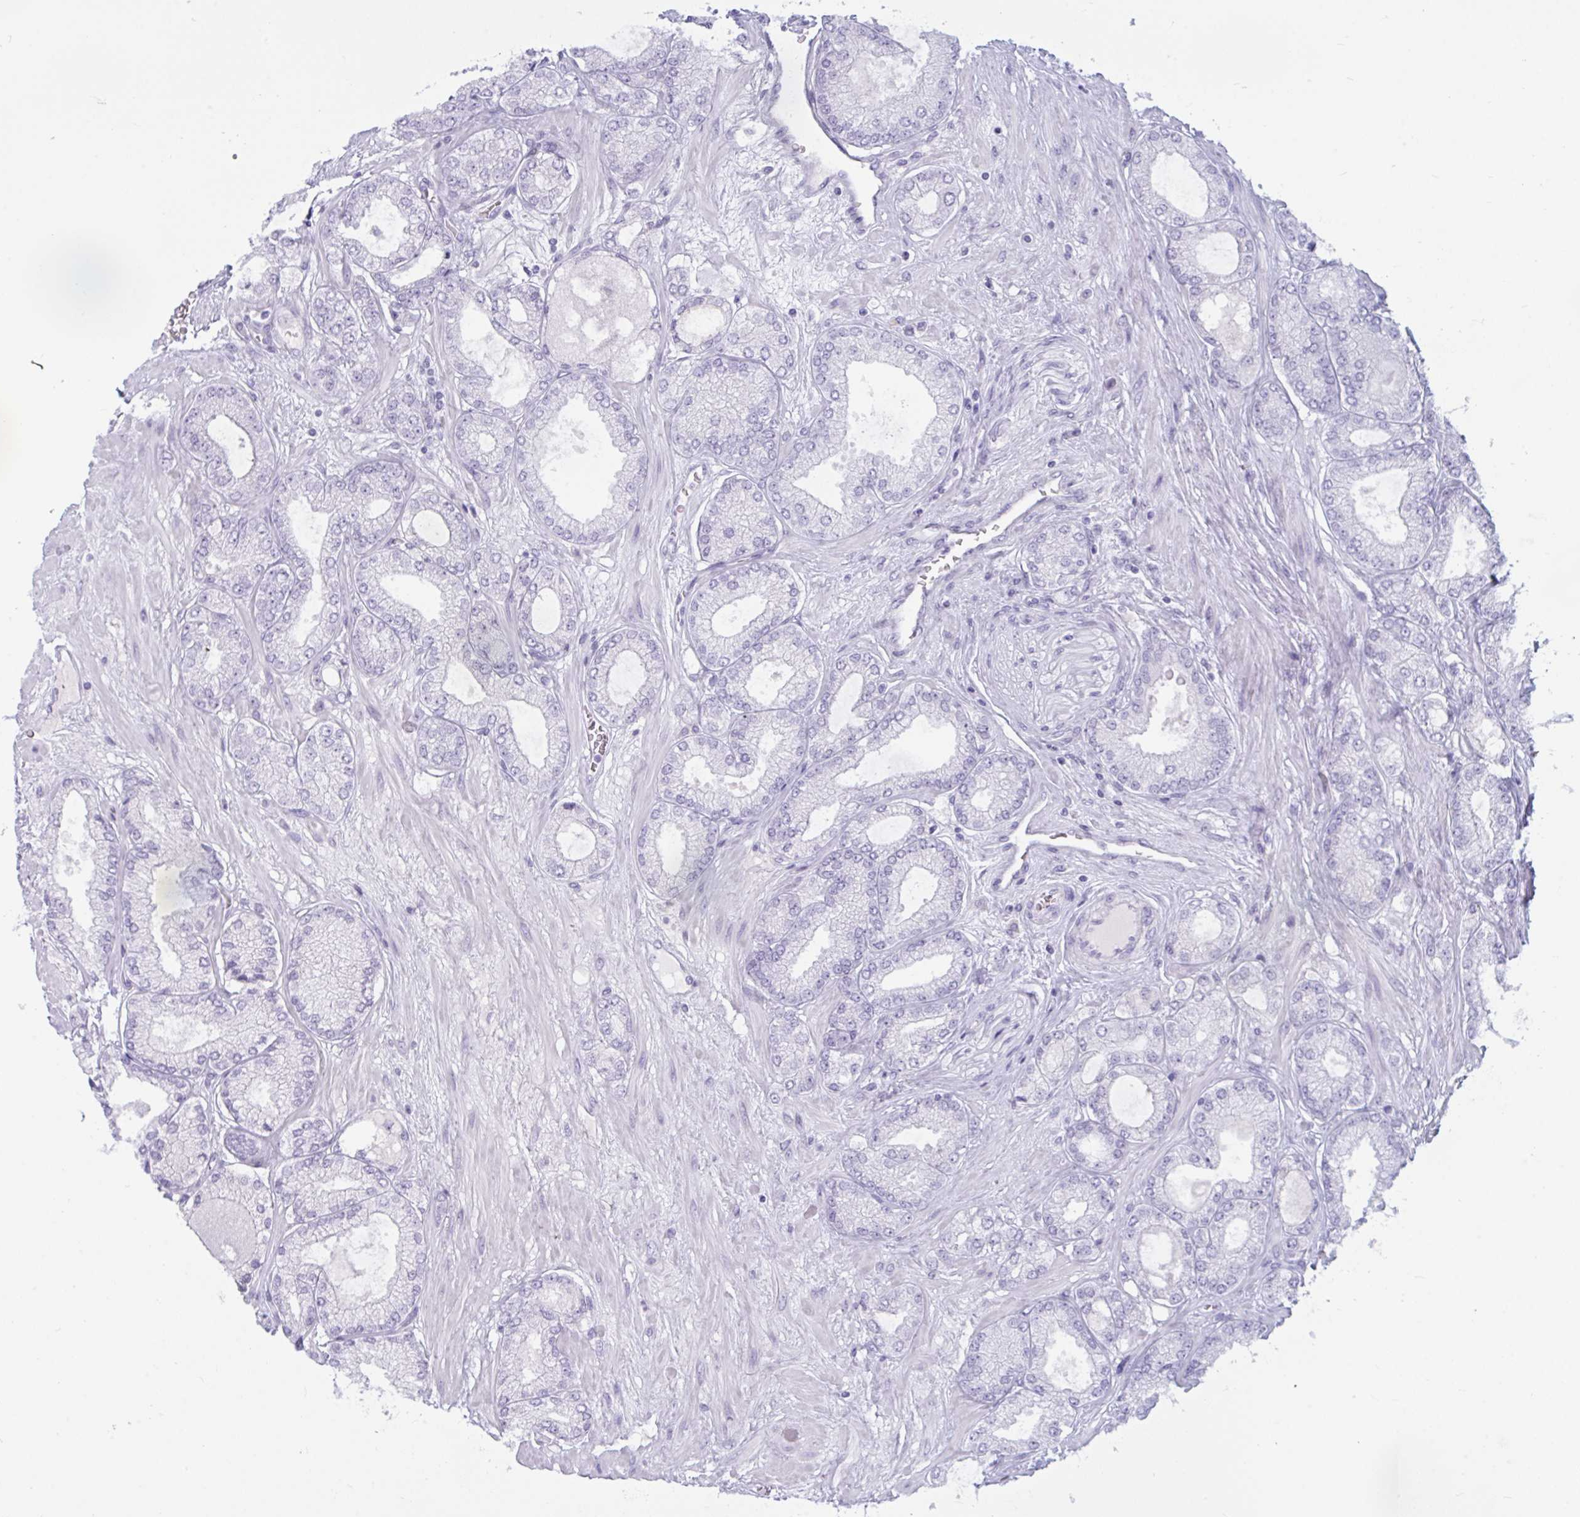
{"staining": {"intensity": "negative", "quantity": "none", "location": "none"}, "tissue": "prostate cancer", "cell_type": "Tumor cells", "image_type": "cancer", "snomed": [{"axis": "morphology", "description": "Adenocarcinoma, High grade"}, {"axis": "topography", "description": "Prostate"}], "caption": "DAB (3,3'-diaminobenzidine) immunohistochemical staining of human prostate high-grade adenocarcinoma reveals no significant positivity in tumor cells.", "gene": "BBS10", "patient": {"sex": "male", "age": 68}}